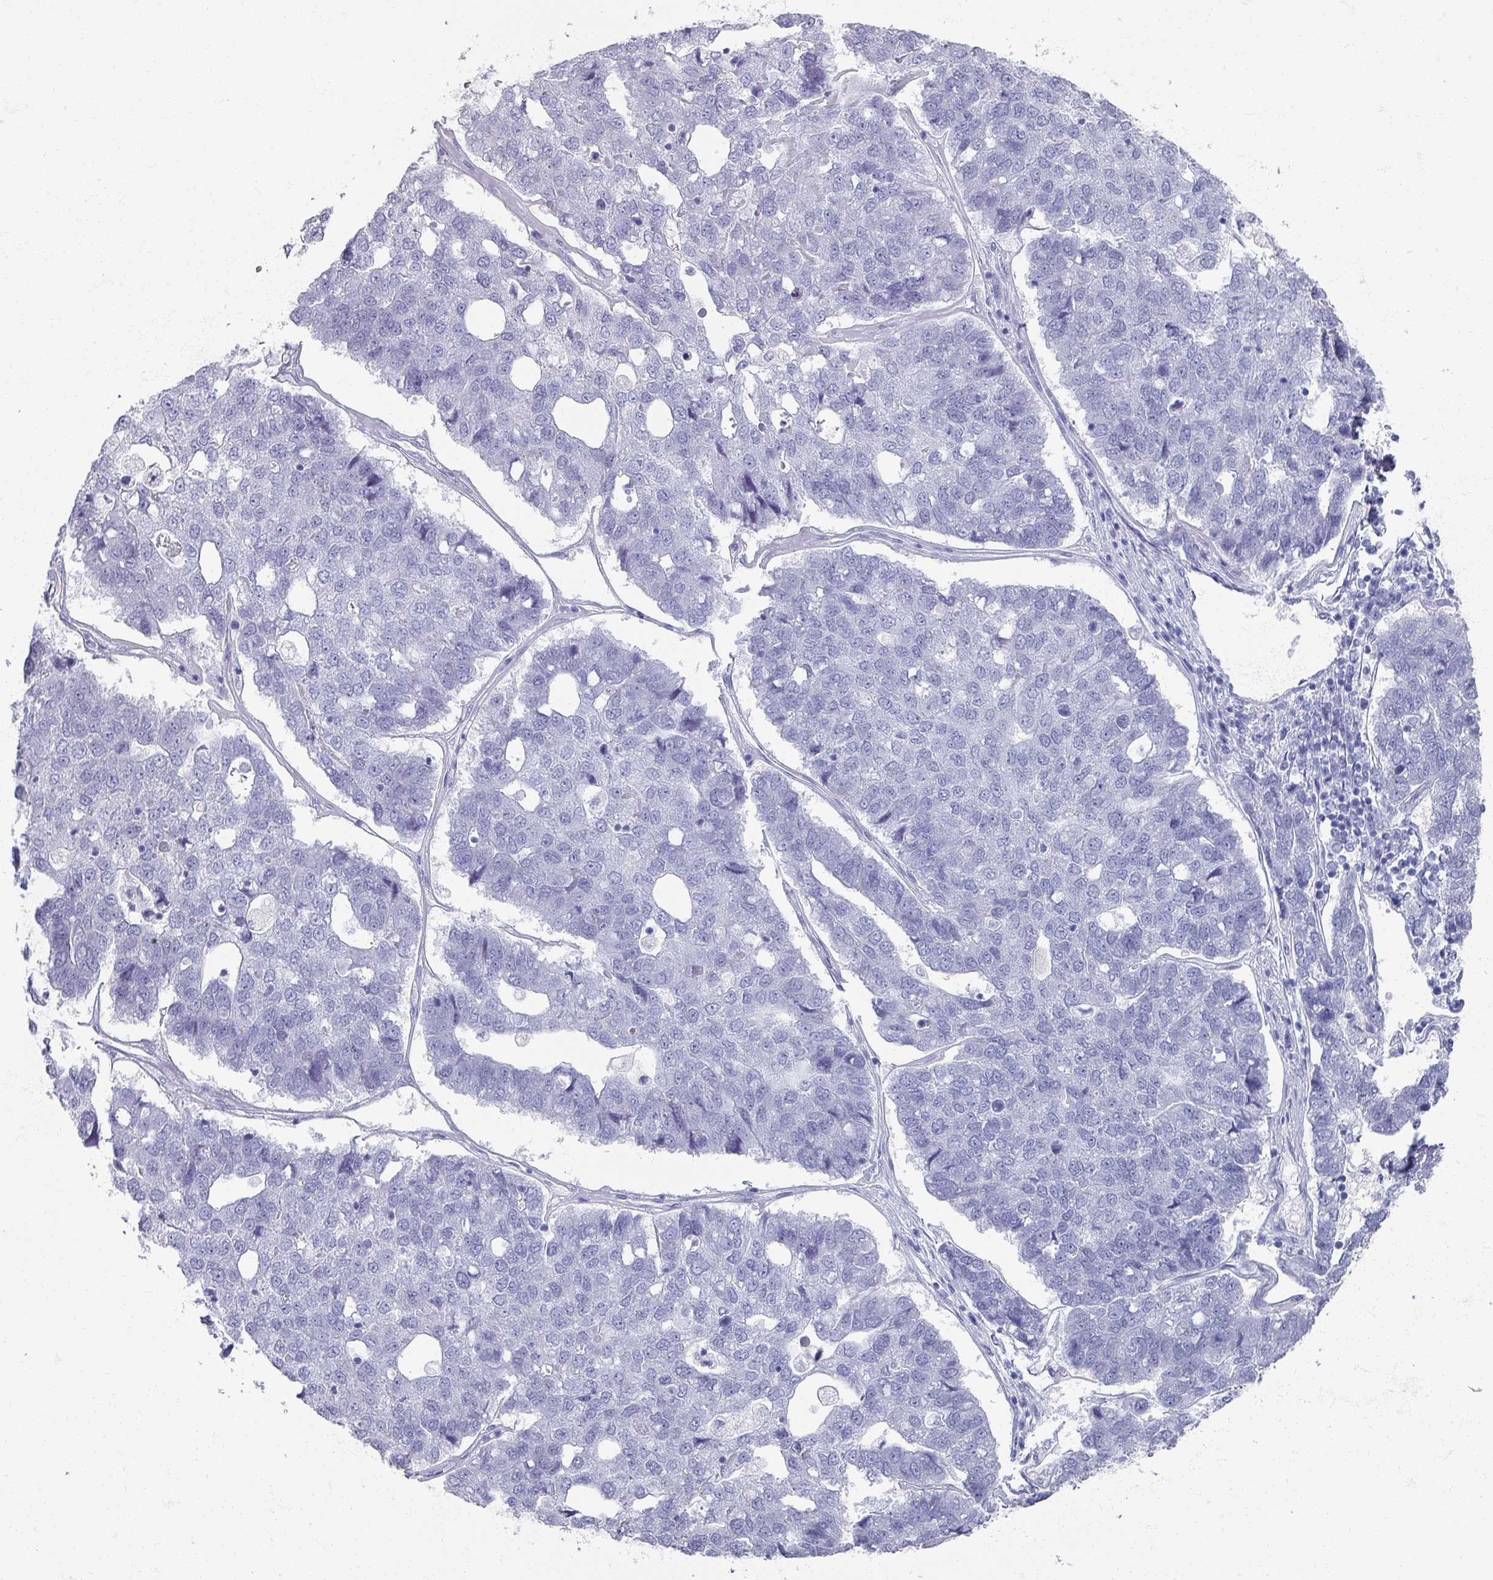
{"staining": {"intensity": "negative", "quantity": "none", "location": "none"}, "tissue": "pancreatic cancer", "cell_type": "Tumor cells", "image_type": "cancer", "snomed": [{"axis": "morphology", "description": "Adenocarcinoma, NOS"}, {"axis": "topography", "description": "Pancreas"}], "caption": "This is a histopathology image of immunohistochemistry staining of pancreatic cancer (adenocarcinoma), which shows no staining in tumor cells.", "gene": "OMG", "patient": {"sex": "female", "age": 61}}